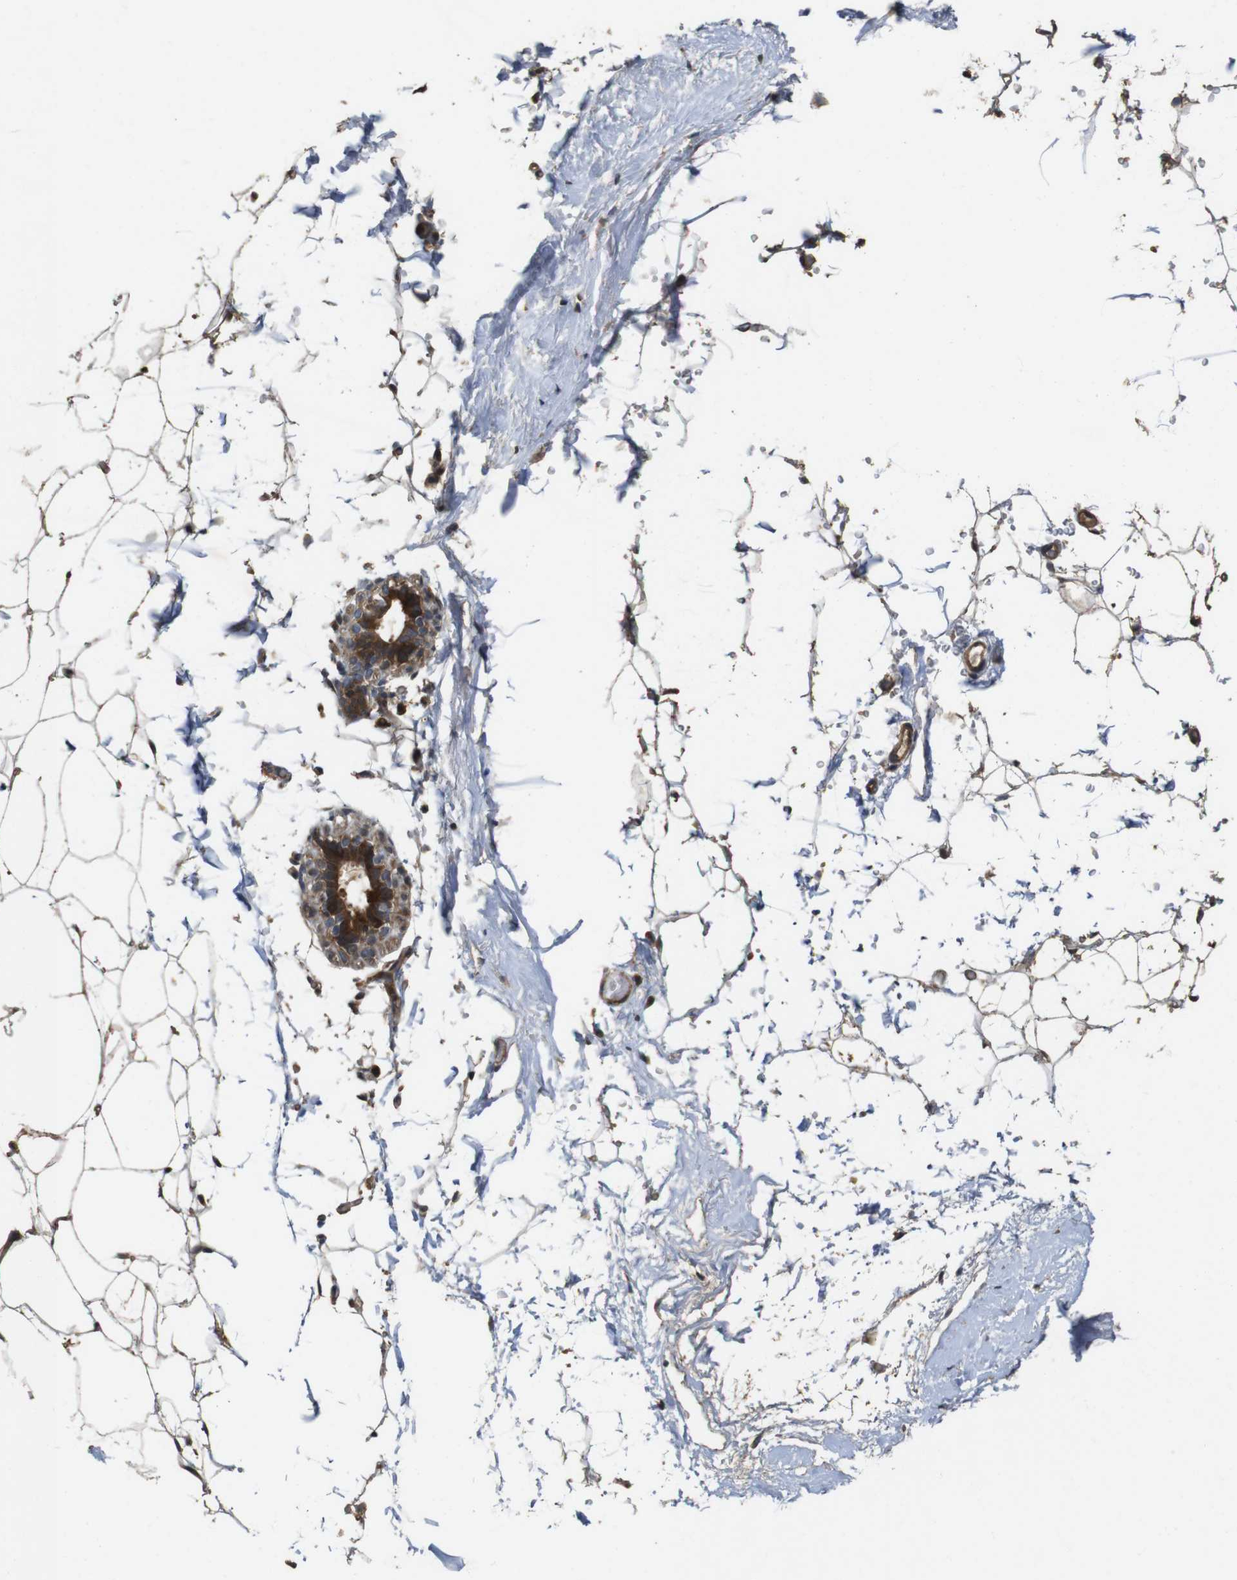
{"staining": {"intensity": "moderate", "quantity": ">75%", "location": "cytoplasmic/membranous"}, "tissue": "adipose tissue", "cell_type": "Adipocytes", "image_type": "normal", "snomed": [{"axis": "morphology", "description": "Normal tissue, NOS"}, {"axis": "topography", "description": "Breast"}, {"axis": "topography", "description": "Soft tissue"}], "caption": "A histopathology image of adipose tissue stained for a protein shows moderate cytoplasmic/membranous brown staining in adipocytes.", "gene": "PCDHB10", "patient": {"sex": "female", "age": 75}}